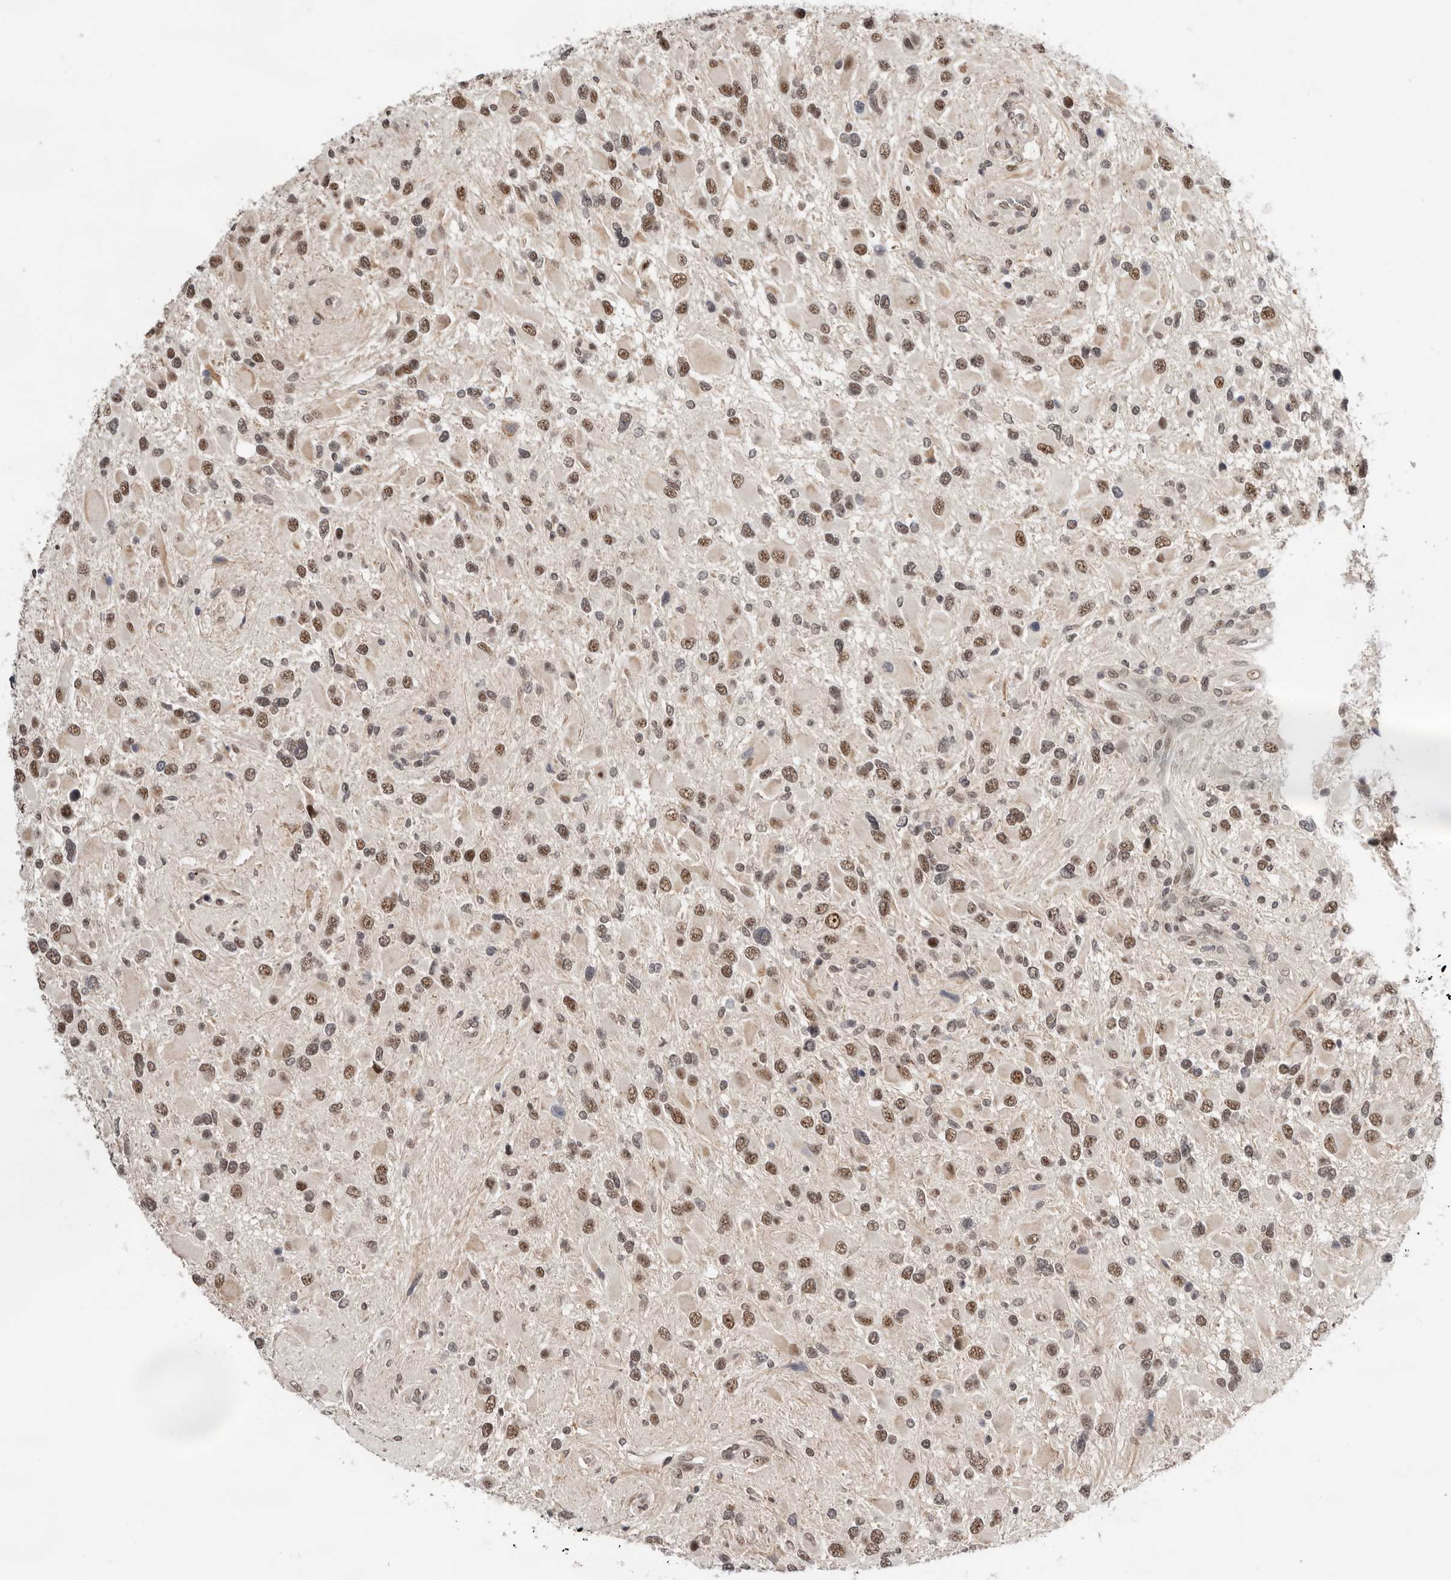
{"staining": {"intensity": "moderate", "quantity": ">75%", "location": "nuclear"}, "tissue": "glioma", "cell_type": "Tumor cells", "image_type": "cancer", "snomed": [{"axis": "morphology", "description": "Glioma, malignant, High grade"}, {"axis": "topography", "description": "Brain"}], "caption": "High-power microscopy captured an immunohistochemistry (IHC) photomicrograph of malignant high-grade glioma, revealing moderate nuclear staining in approximately >75% of tumor cells.", "gene": "BRCA2", "patient": {"sex": "male", "age": 53}}